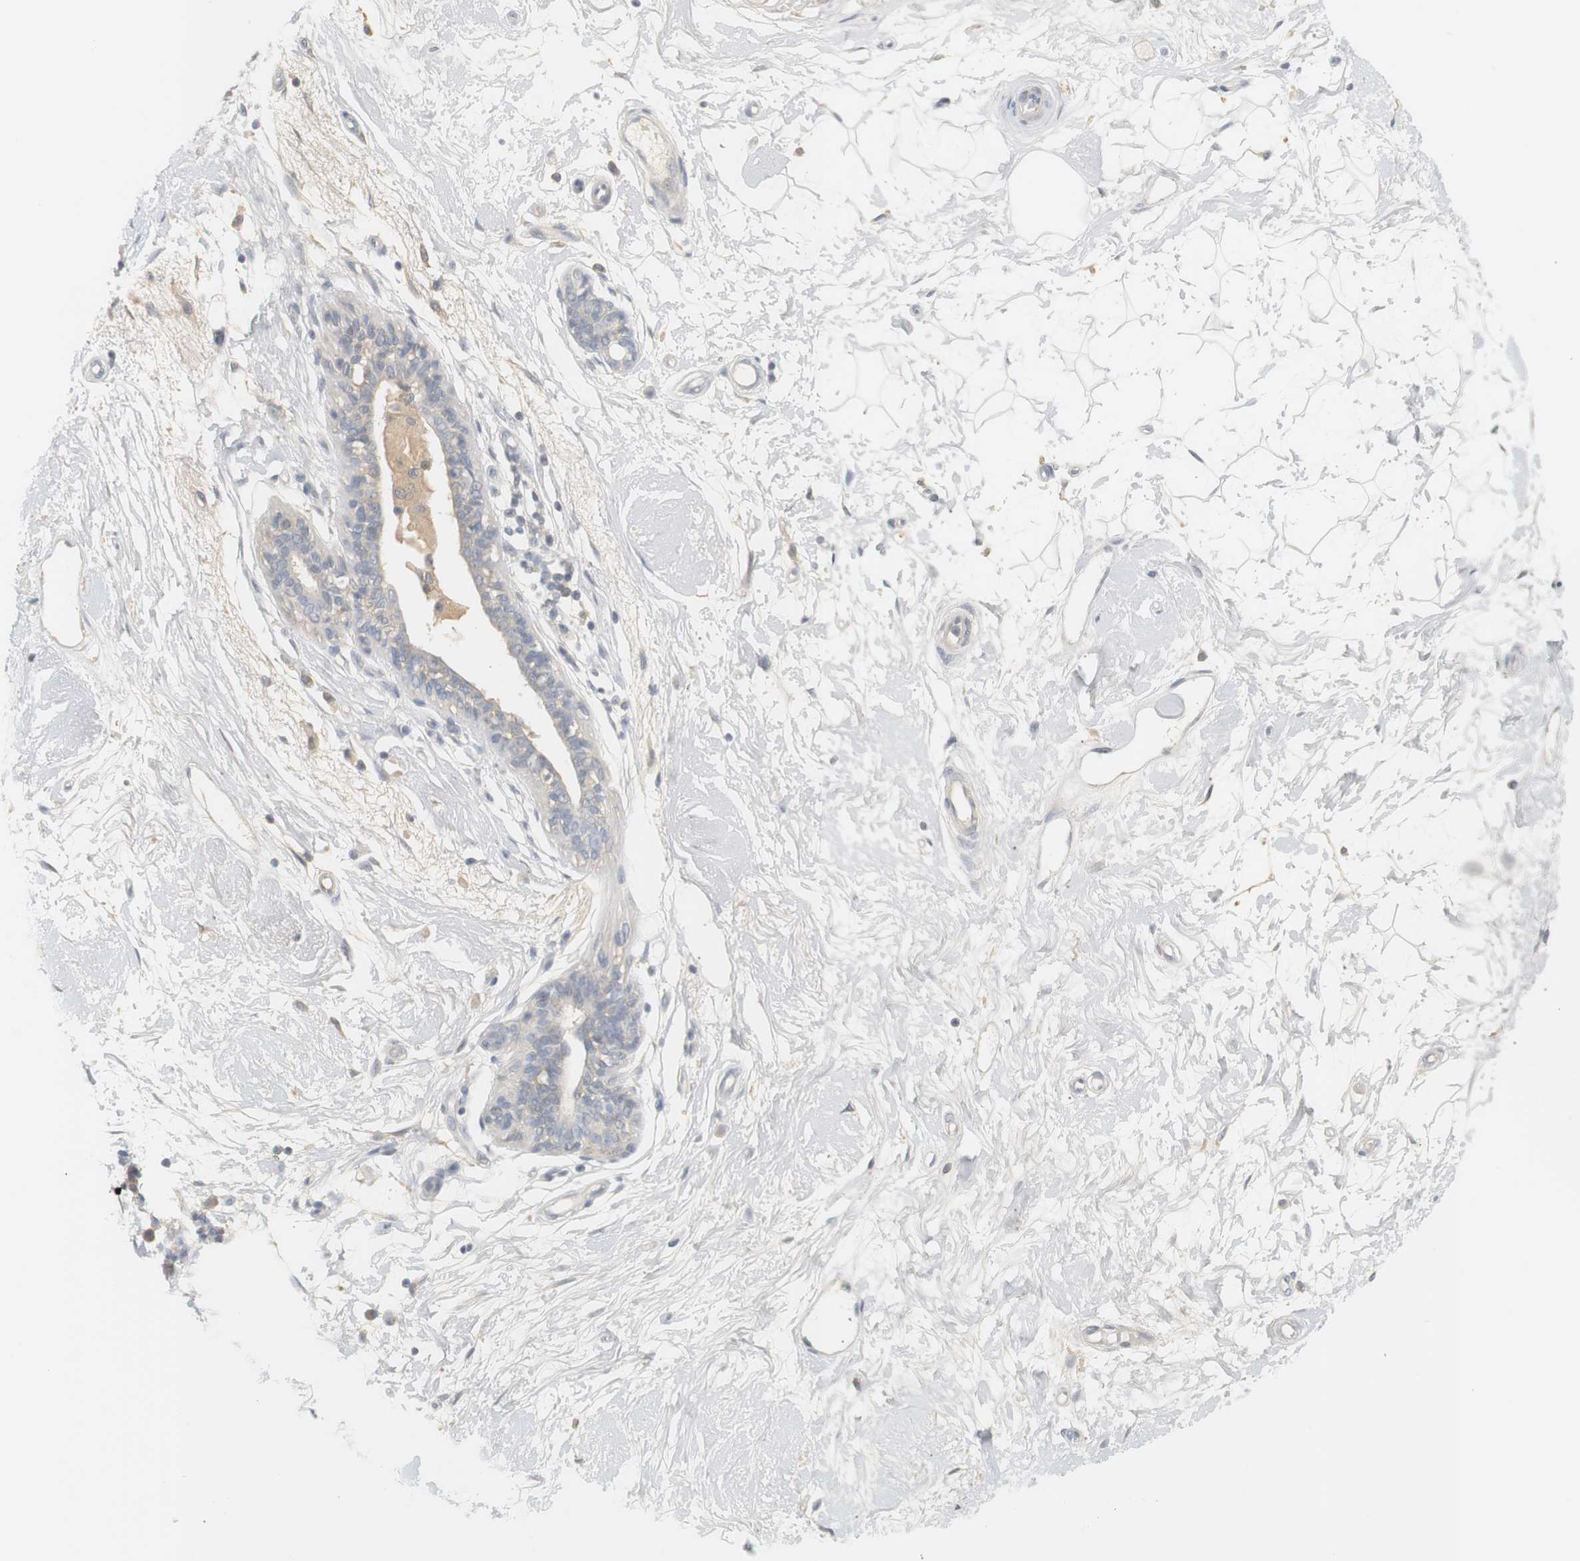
{"staining": {"intensity": "negative", "quantity": "none", "location": "none"}, "tissue": "breast", "cell_type": "Adipocytes", "image_type": "normal", "snomed": [{"axis": "morphology", "description": "Normal tissue, NOS"}, {"axis": "morphology", "description": "Lobular carcinoma"}, {"axis": "topography", "description": "Breast"}], "caption": "The immunohistochemistry micrograph has no significant staining in adipocytes of breast.", "gene": "RTN3", "patient": {"sex": "female", "age": 59}}